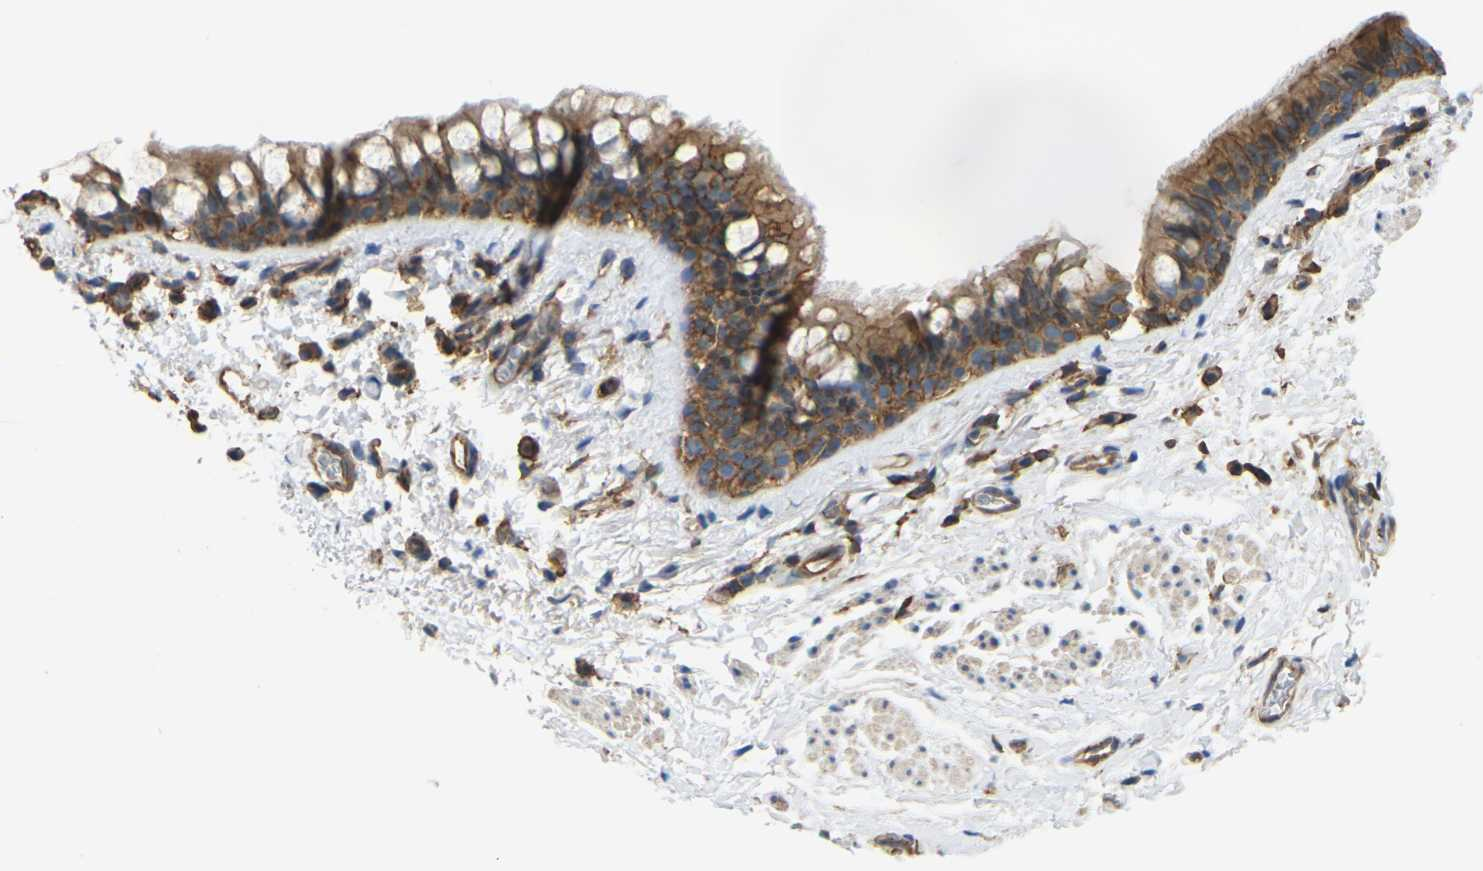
{"staining": {"intensity": "moderate", "quantity": ">75%", "location": "cytoplasmic/membranous"}, "tissue": "bronchus", "cell_type": "Respiratory epithelial cells", "image_type": "normal", "snomed": [{"axis": "morphology", "description": "Normal tissue, NOS"}, {"axis": "morphology", "description": "Malignant melanoma, Metastatic site"}, {"axis": "topography", "description": "Bronchus"}, {"axis": "topography", "description": "Lung"}], "caption": "Bronchus stained with immunohistochemistry (IHC) displays moderate cytoplasmic/membranous expression in approximately >75% of respiratory epithelial cells.", "gene": "IQGAP1", "patient": {"sex": "male", "age": 64}}